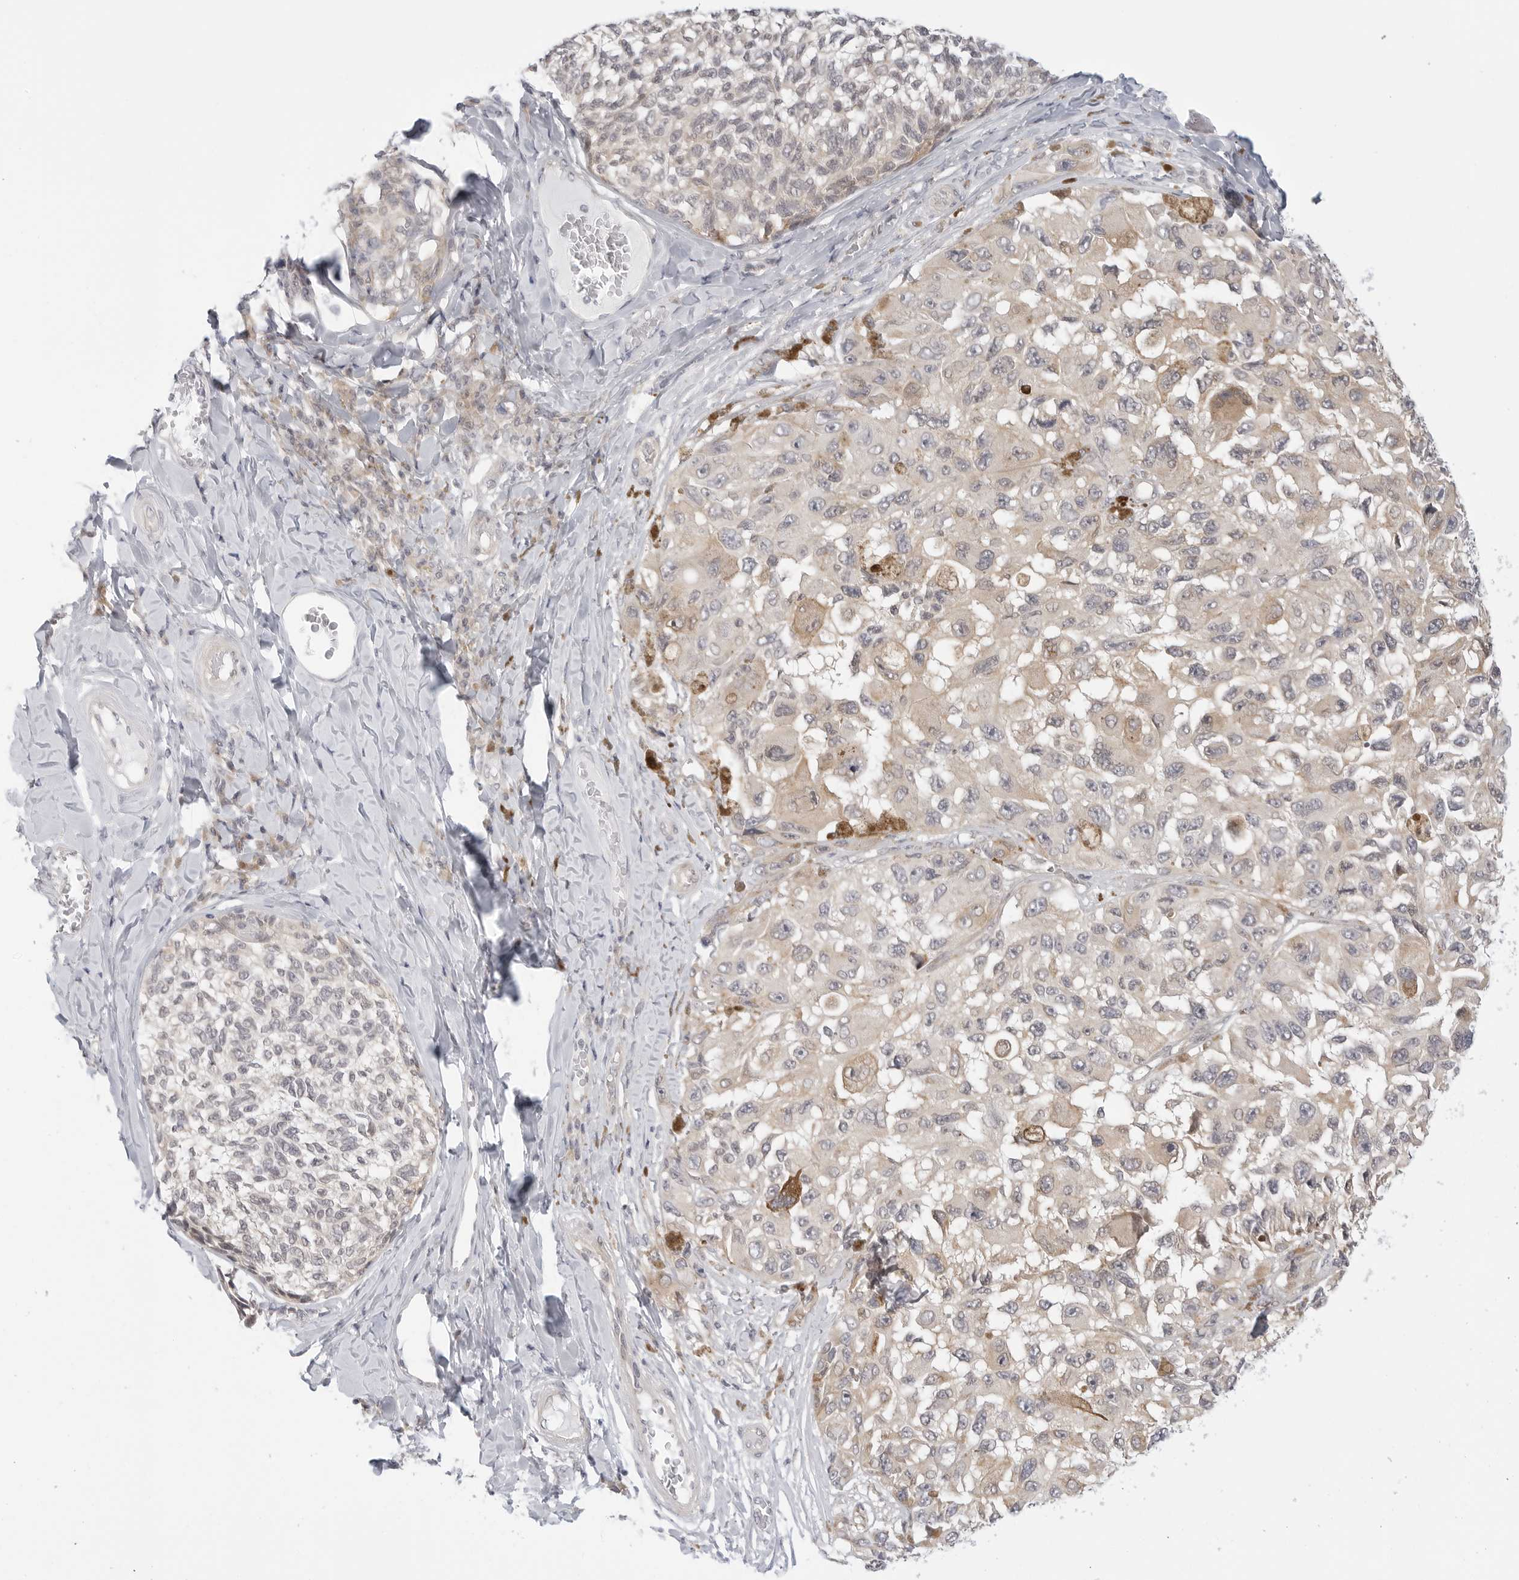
{"staining": {"intensity": "moderate", "quantity": "<25%", "location": "cytoplasmic/membranous"}, "tissue": "melanoma", "cell_type": "Tumor cells", "image_type": "cancer", "snomed": [{"axis": "morphology", "description": "Malignant melanoma, NOS"}, {"axis": "topography", "description": "Skin"}], "caption": "Immunohistochemistry of human malignant melanoma exhibits low levels of moderate cytoplasmic/membranous staining in about <25% of tumor cells.", "gene": "TCP1", "patient": {"sex": "female", "age": 73}}